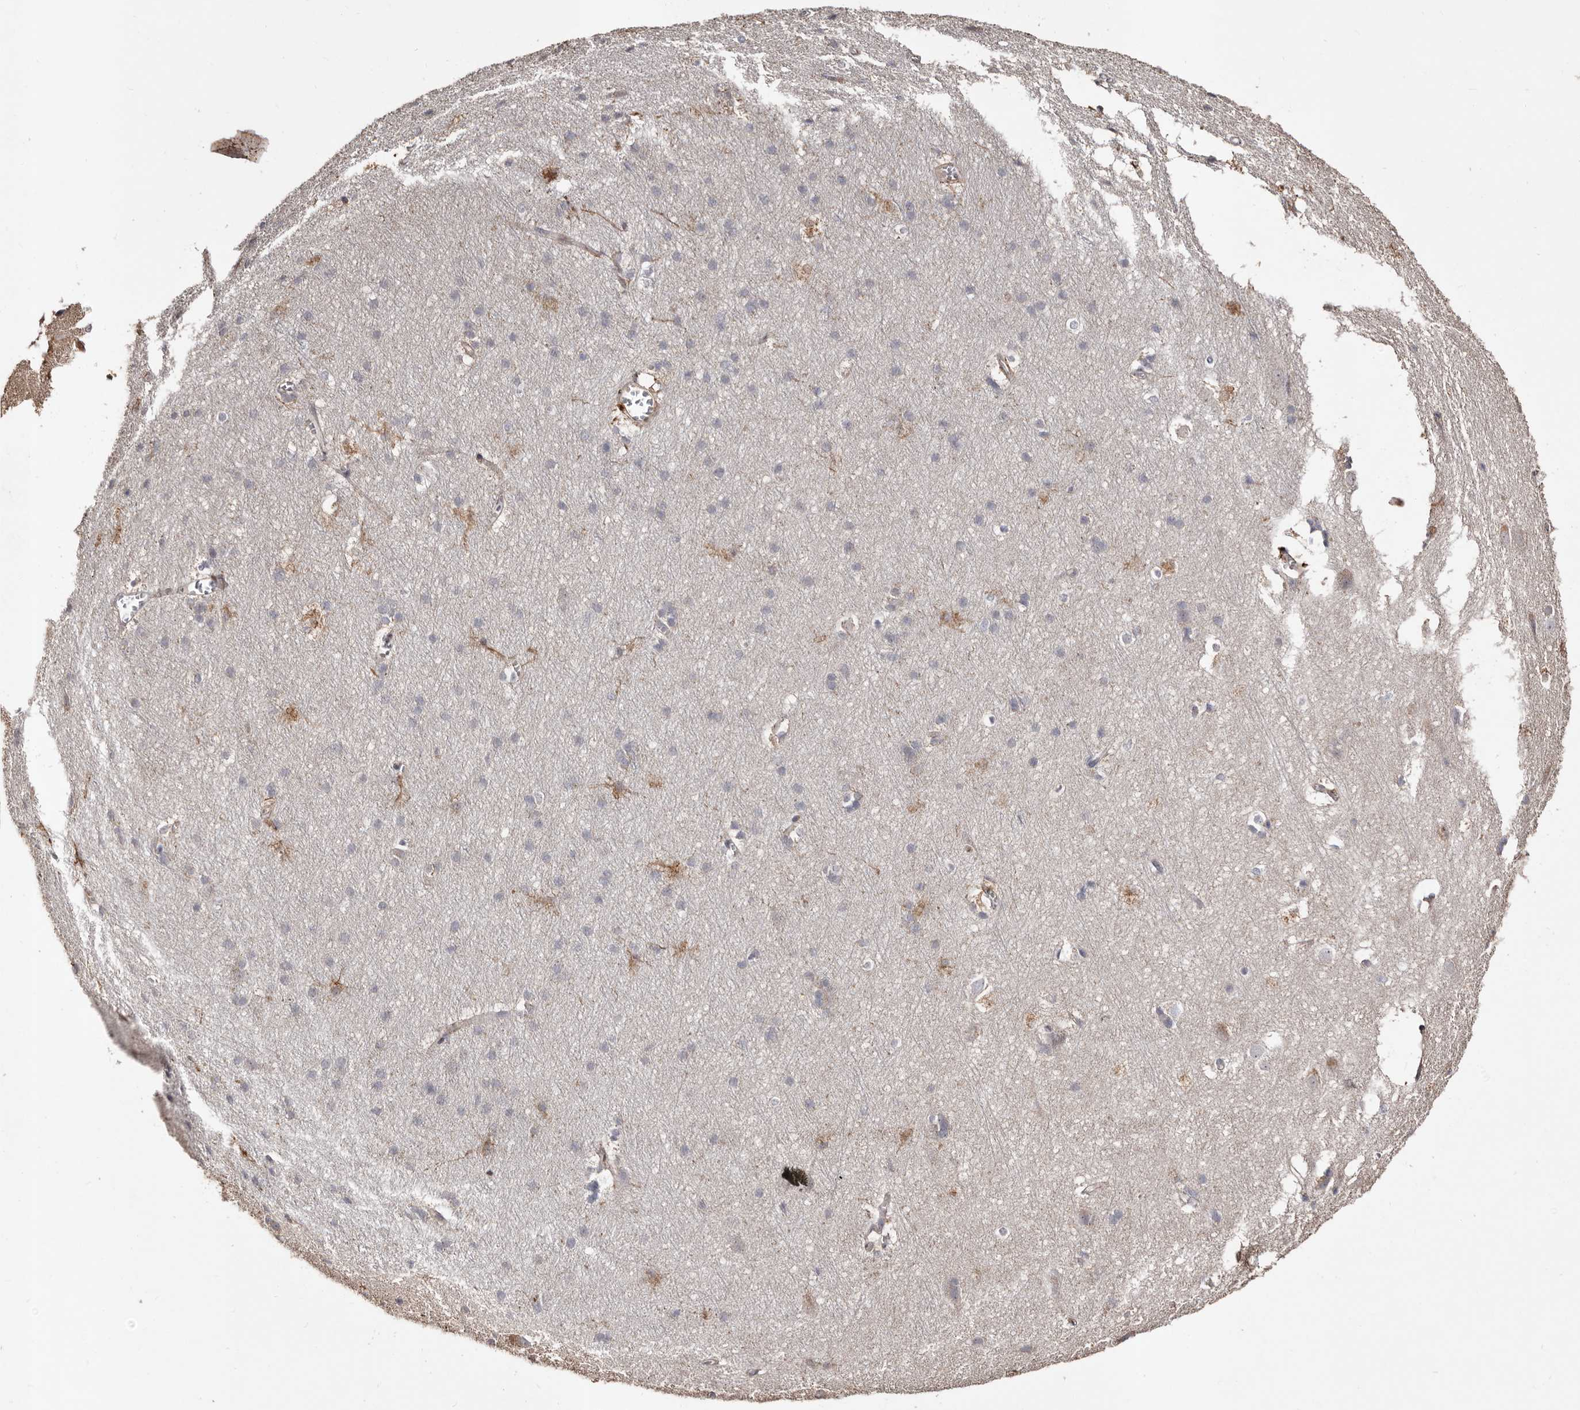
{"staining": {"intensity": "weak", "quantity": ">75%", "location": "cytoplasmic/membranous"}, "tissue": "cerebral cortex", "cell_type": "Endothelial cells", "image_type": "normal", "snomed": [{"axis": "morphology", "description": "Normal tissue, NOS"}, {"axis": "topography", "description": "Cerebral cortex"}], "caption": "Immunohistochemistry (IHC) of unremarkable cerebral cortex demonstrates low levels of weak cytoplasmic/membranous expression in approximately >75% of endothelial cells.", "gene": "MACC1", "patient": {"sex": "male", "age": 54}}